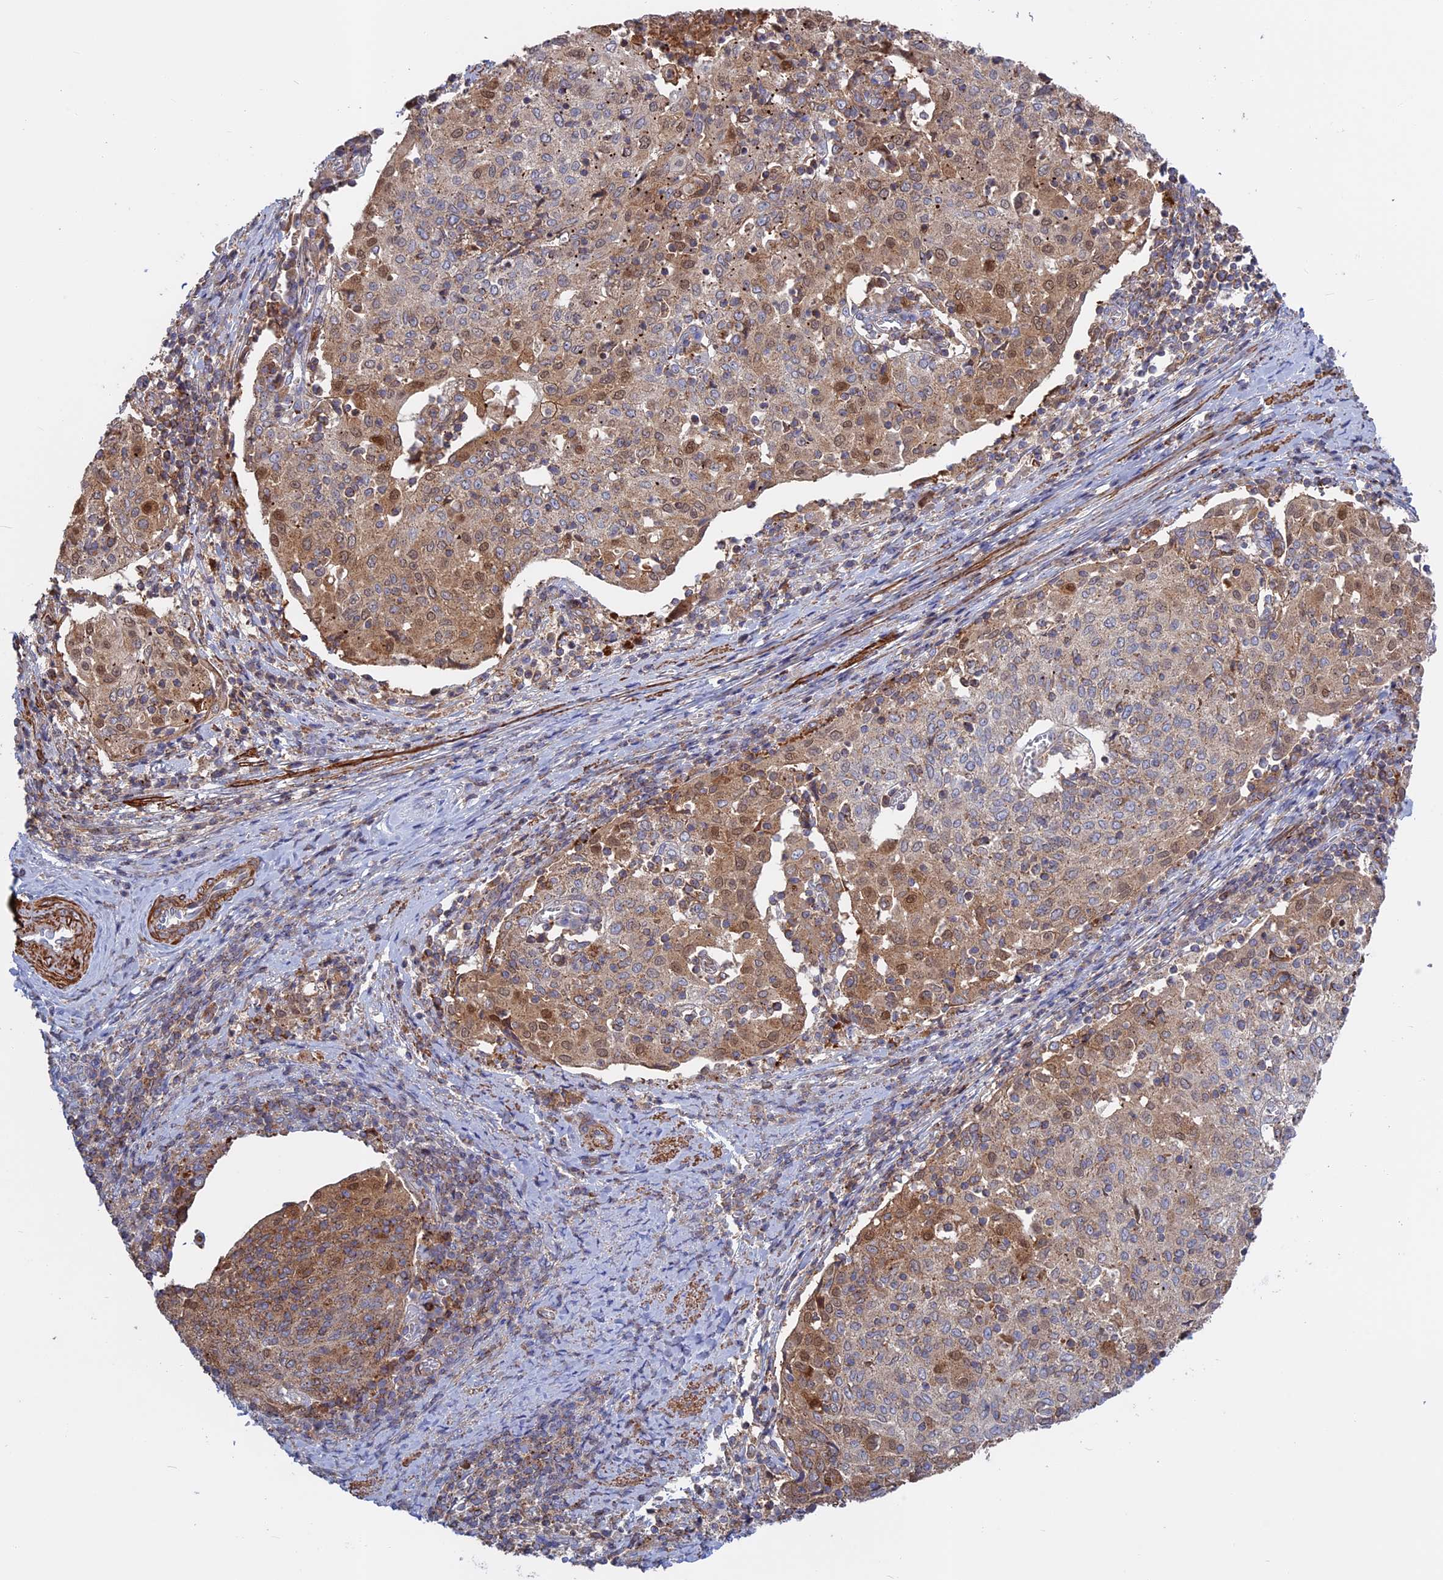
{"staining": {"intensity": "weak", "quantity": "25%-75%", "location": "cytoplasmic/membranous,nuclear"}, "tissue": "cervical cancer", "cell_type": "Tumor cells", "image_type": "cancer", "snomed": [{"axis": "morphology", "description": "Squamous cell carcinoma, NOS"}, {"axis": "topography", "description": "Cervix"}], "caption": "Human squamous cell carcinoma (cervical) stained with a brown dye demonstrates weak cytoplasmic/membranous and nuclear positive staining in approximately 25%-75% of tumor cells.", "gene": "LYPD5", "patient": {"sex": "female", "age": 52}}